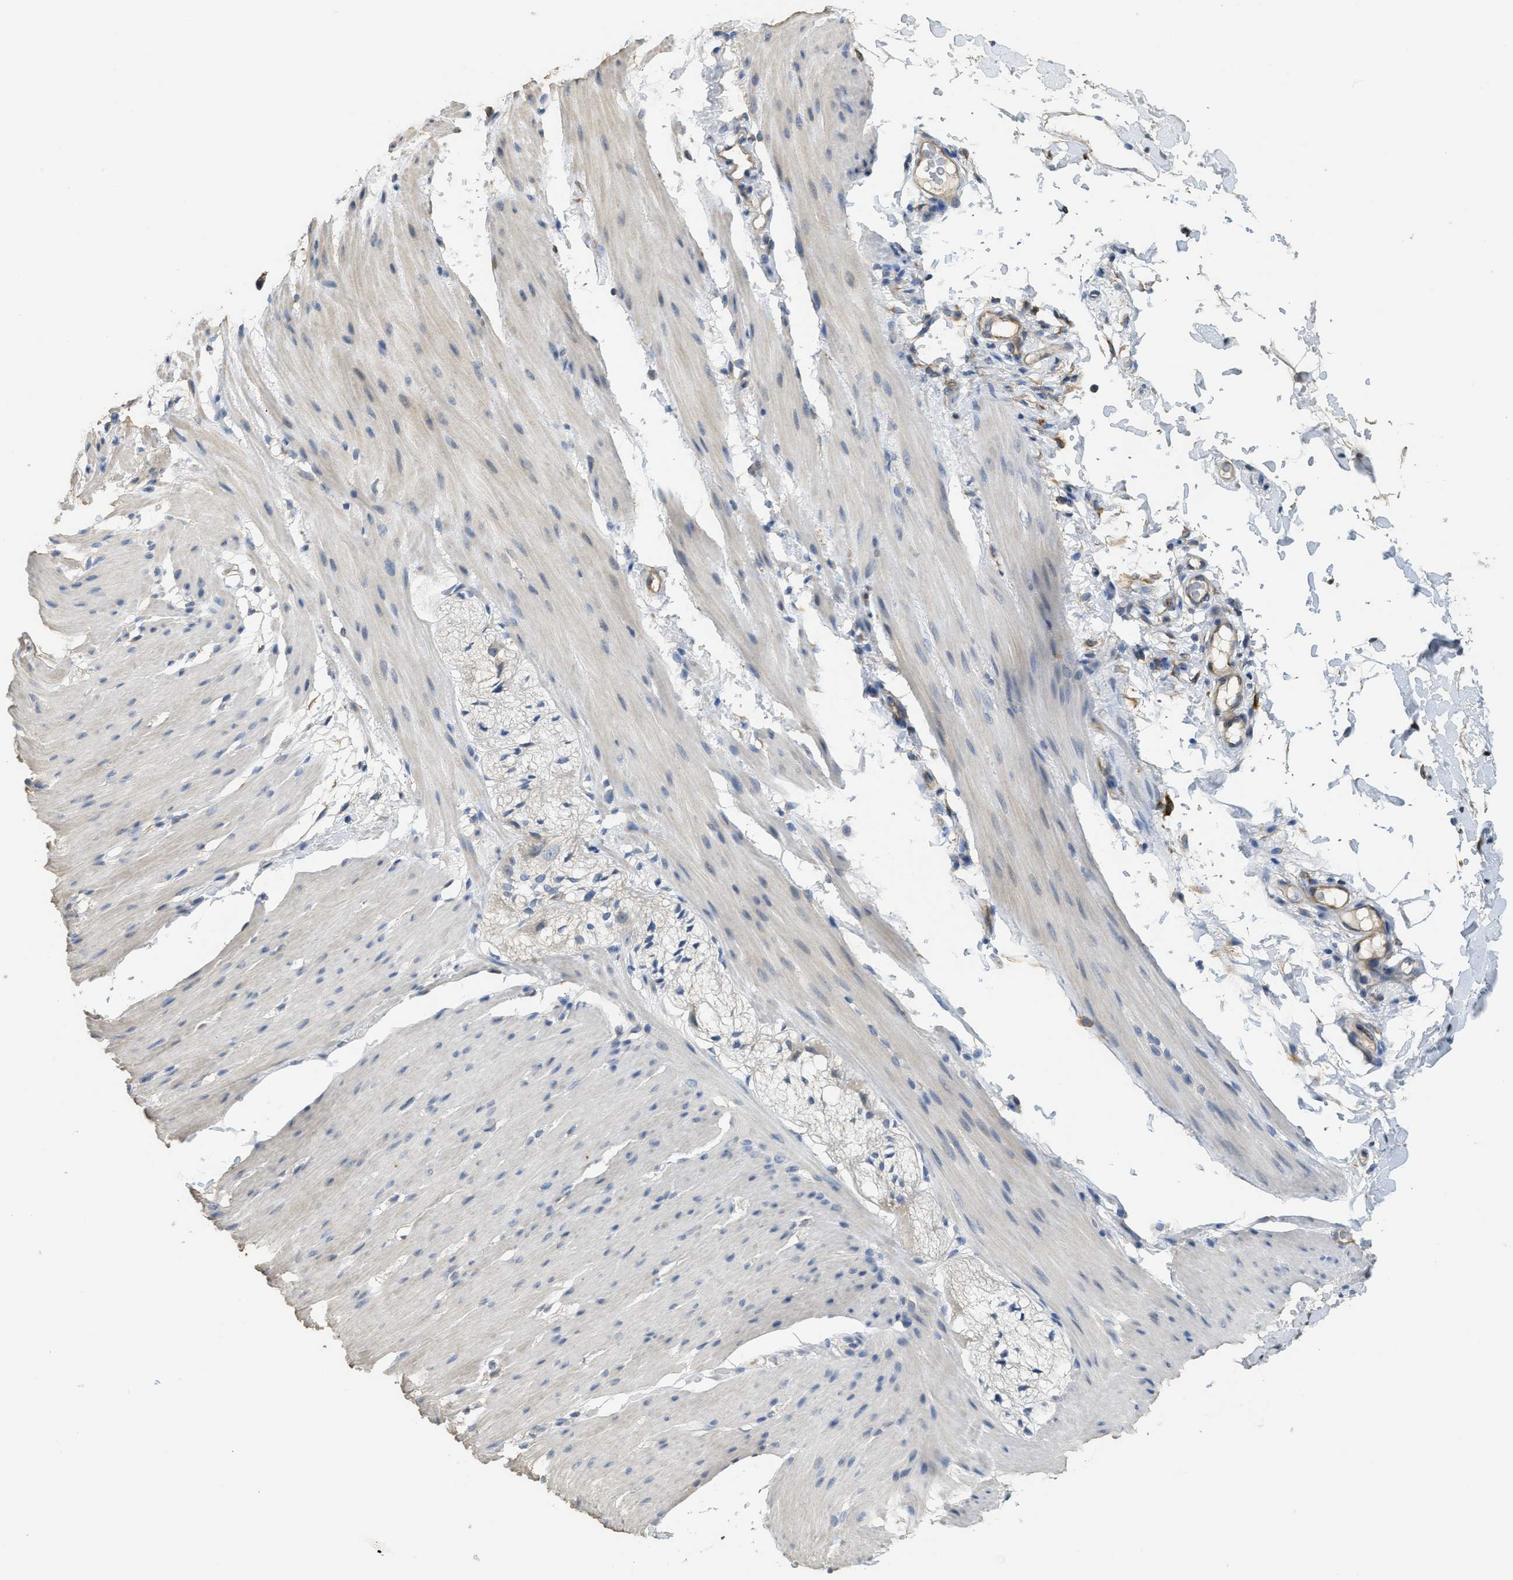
{"staining": {"intensity": "weak", "quantity": "<25%", "location": "cytoplasmic/membranous"}, "tissue": "smooth muscle", "cell_type": "Smooth muscle cells", "image_type": "normal", "snomed": [{"axis": "morphology", "description": "Normal tissue, NOS"}, {"axis": "topography", "description": "Smooth muscle"}, {"axis": "topography", "description": "Colon"}], "caption": "The histopathology image reveals no significant expression in smooth muscle cells of smooth muscle. (Immunohistochemistry, brightfield microscopy, high magnification).", "gene": "SFXN2", "patient": {"sex": "male", "age": 67}}